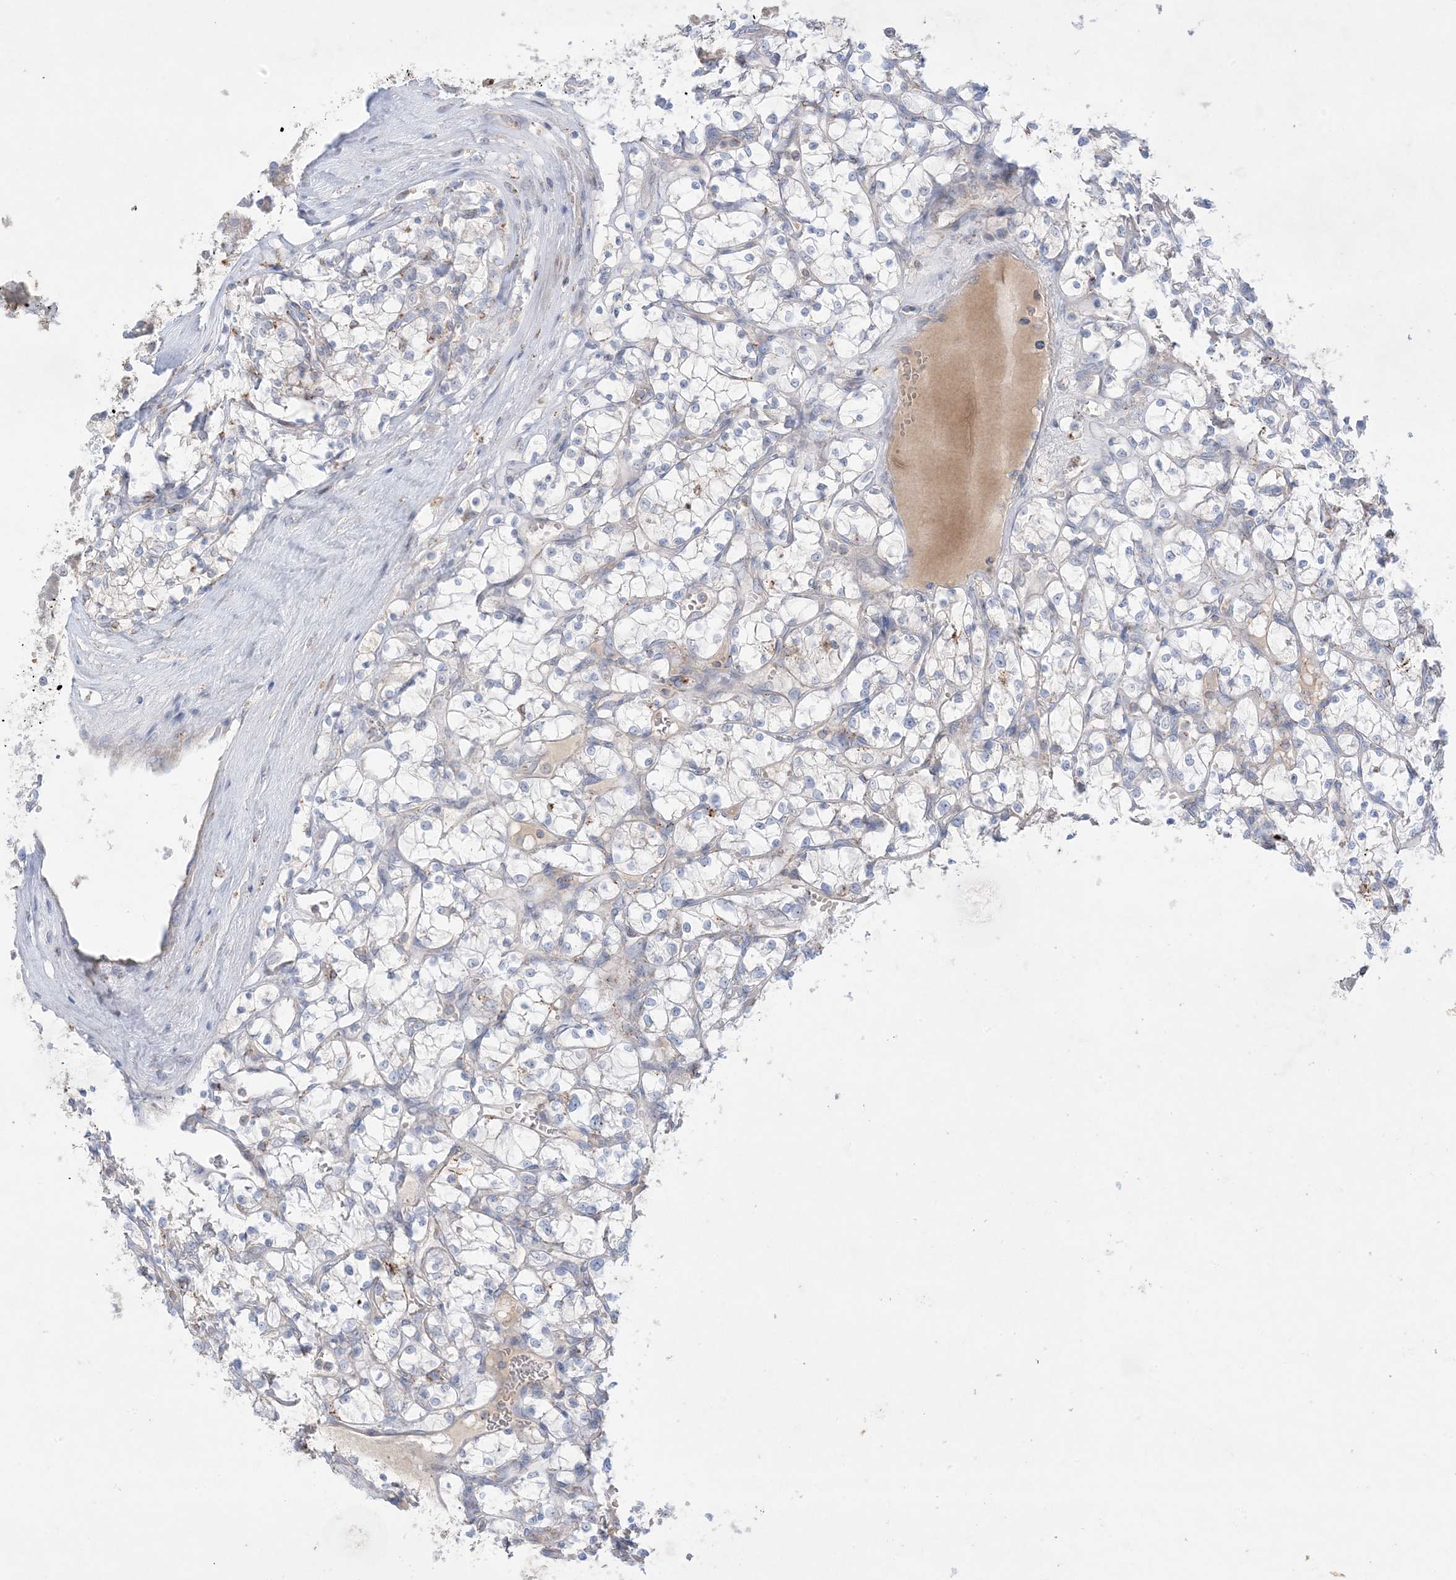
{"staining": {"intensity": "negative", "quantity": "none", "location": "none"}, "tissue": "renal cancer", "cell_type": "Tumor cells", "image_type": "cancer", "snomed": [{"axis": "morphology", "description": "Adenocarcinoma, NOS"}, {"axis": "topography", "description": "Kidney"}], "caption": "Histopathology image shows no significant protein expression in tumor cells of adenocarcinoma (renal). (IHC, brightfield microscopy, high magnification).", "gene": "KCTD6", "patient": {"sex": "female", "age": 69}}